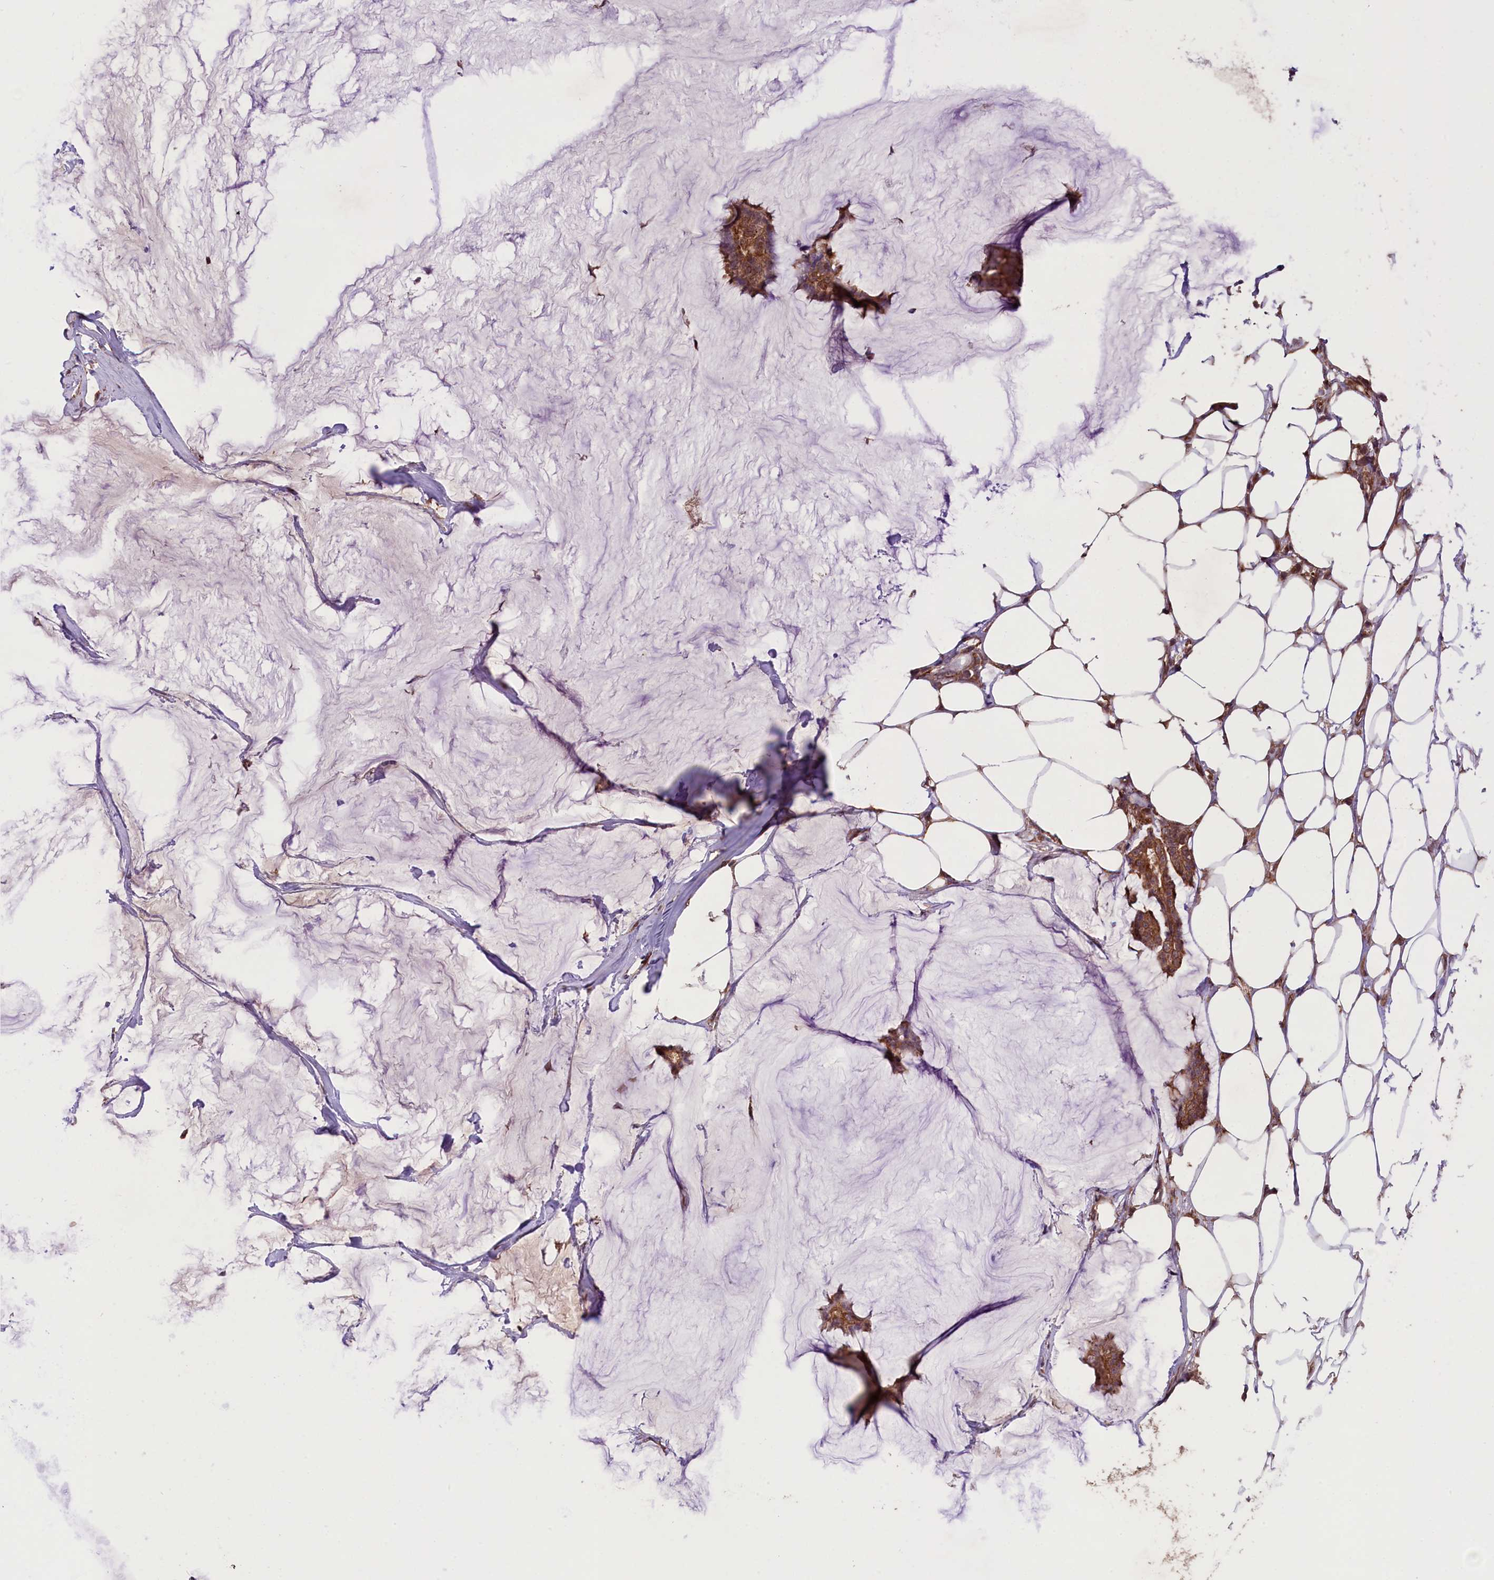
{"staining": {"intensity": "moderate", "quantity": ">75%", "location": "cytoplasmic/membranous"}, "tissue": "breast cancer", "cell_type": "Tumor cells", "image_type": "cancer", "snomed": [{"axis": "morphology", "description": "Duct carcinoma"}, {"axis": "topography", "description": "Breast"}], "caption": "There is medium levels of moderate cytoplasmic/membranous positivity in tumor cells of breast cancer (intraductal carcinoma), as demonstrated by immunohistochemical staining (brown color).", "gene": "HDAC5", "patient": {"sex": "female", "age": 93}}